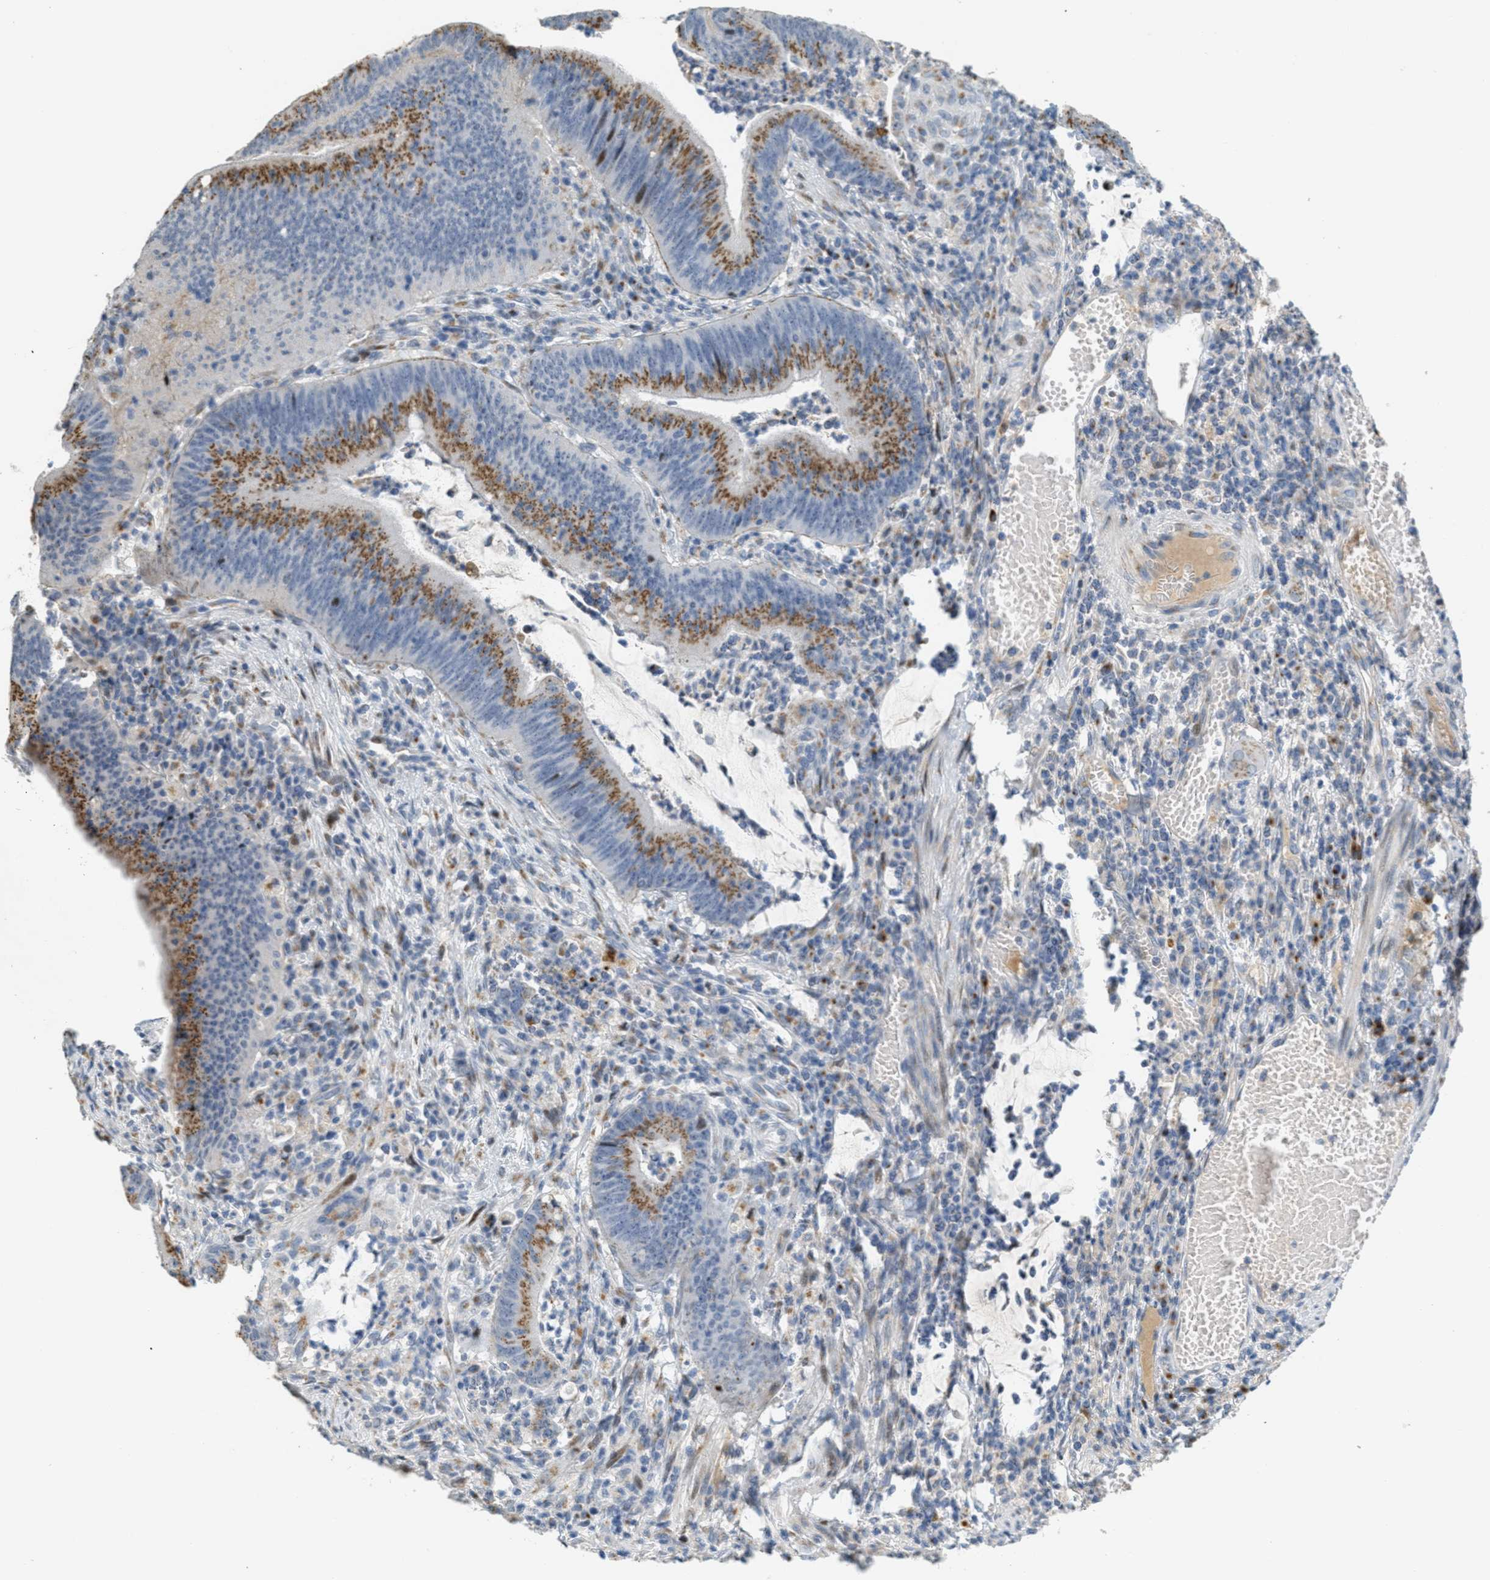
{"staining": {"intensity": "moderate", "quantity": ">75%", "location": "cytoplasmic/membranous"}, "tissue": "colorectal cancer", "cell_type": "Tumor cells", "image_type": "cancer", "snomed": [{"axis": "morphology", "description": "Normal tissue, NOS"}, {"axis": "morphology", "description": "Adenocarcinoma, NOS"}, {"axis": "topography", "description": "Rectum"}], "caption": "This is an image of IHC staining of colorectal cancer, which shows moderate positivity in the cytoplasmic/membranous of tumor cells.", "gene": "ZFPL1", "patient": {"sex": "female", "age": 66}}